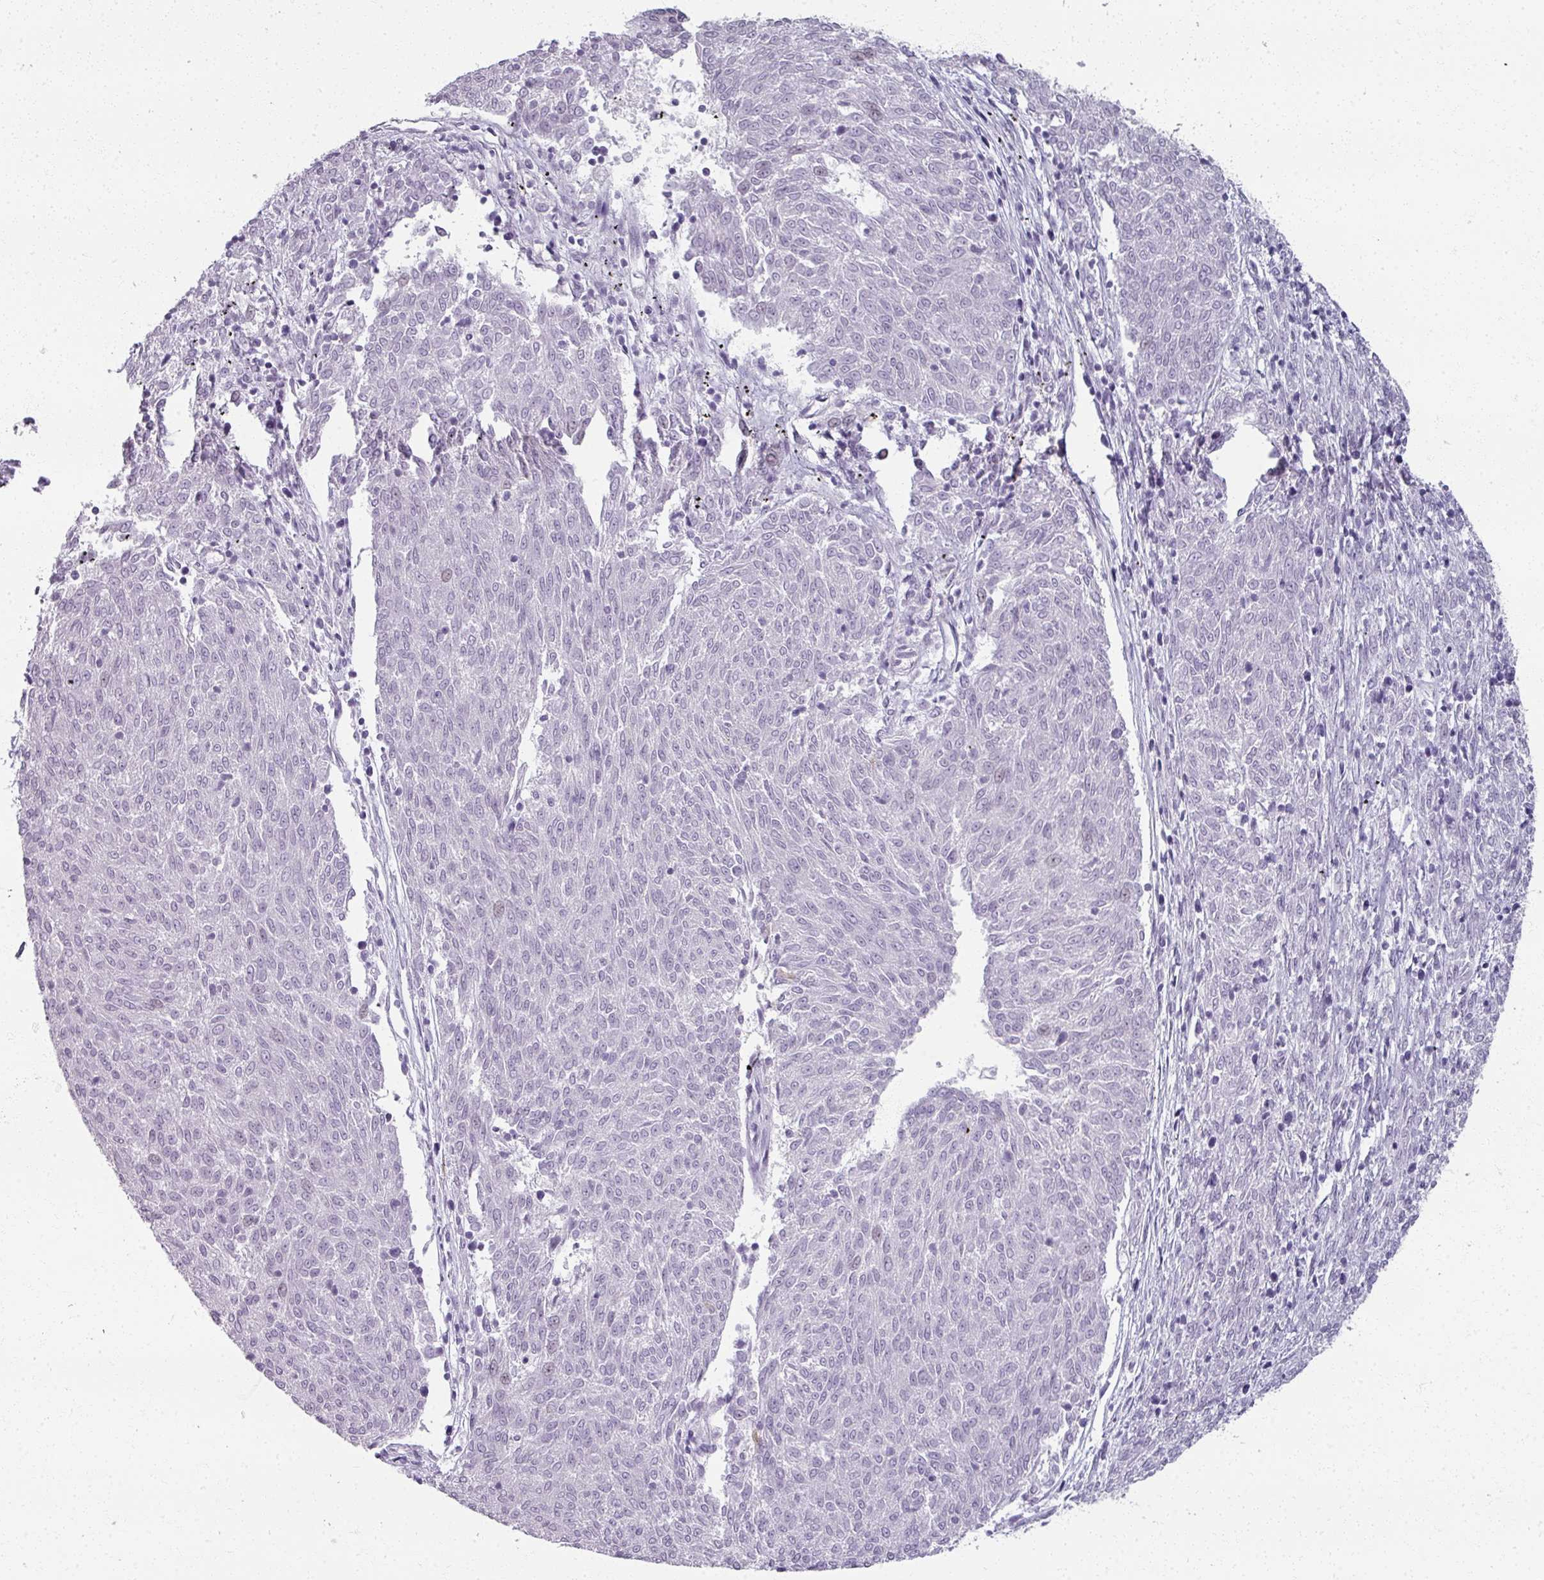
{"staining": {"intensity": "negative", "quantity": "none", "location": "none"}, "tissue": "melanoma", "cell_type": "Tumor cells", "image_type": "cancer", "snomed": [{"axis": "morphology", "description": "Malignant melanoma, NOS"}, {"axis": "topography", "description": "Skin"}], "caption": "Immunohistochemical staining of human malignant melanoma reveals no significant positivity in tumor cells.", "gene": "RFPL2", "patient": {"sex": "female", "age": 72}}